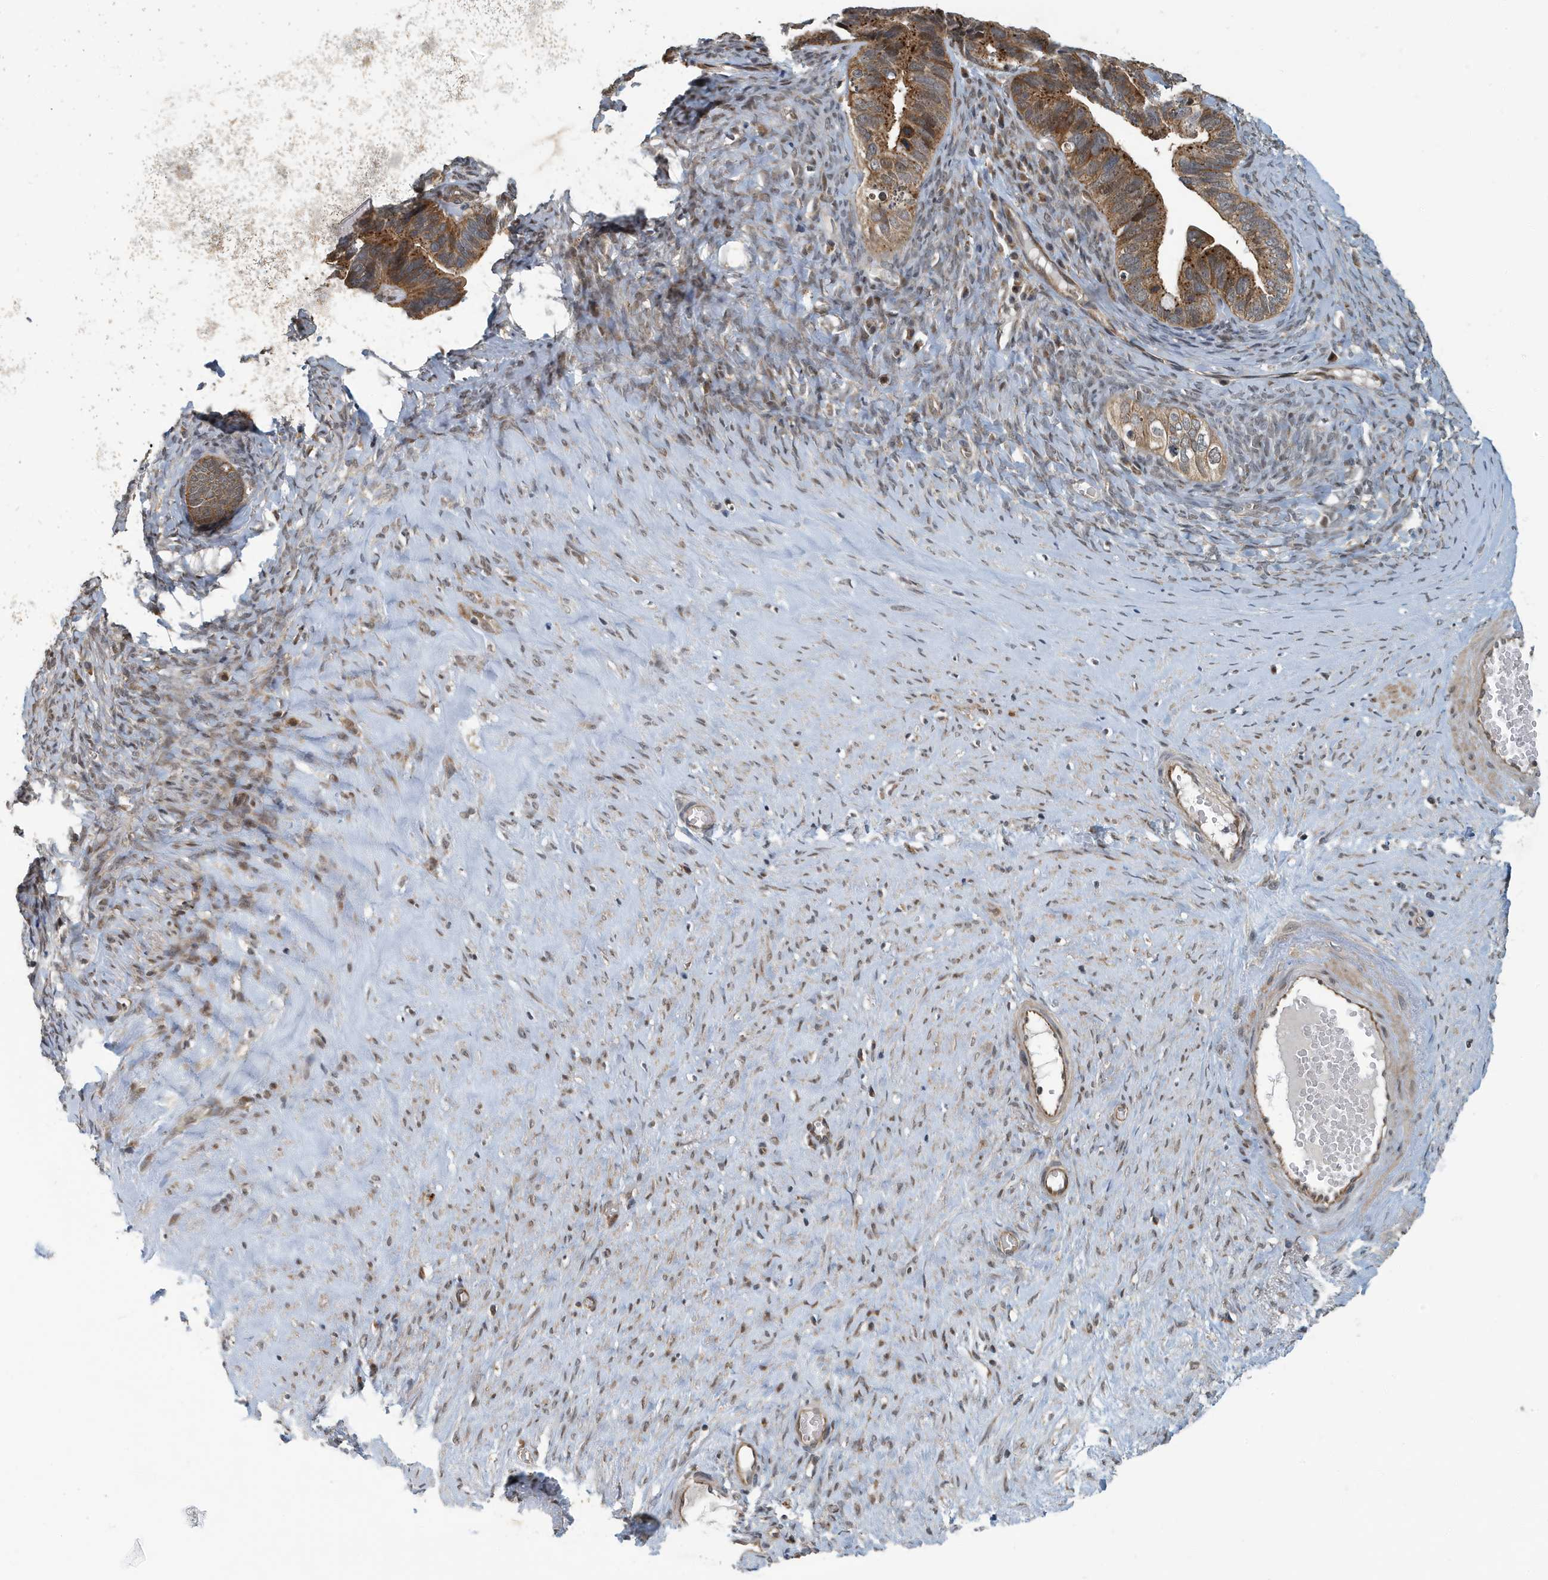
{"staining": {"intensity": "moderate", "quantity": ">75%", "location": "cytoplasmic/membranous"}, "tissue": "ovarian cancer", "cell_type": "Tumor cells", "image_type": "cancer", "snomed": [{"axis": "morphology", "description": "Cystadenocarcinoma, serous, NOS"}, {"axis": "topography", "description": "Ovary"}], "caption": "Serous cystadenocarcinoma (ovarian) stained with a protein marker shows moderate staining in tumor cells.", "gene": "KIF15", "patient": {"sex": "female", "age": 56}}